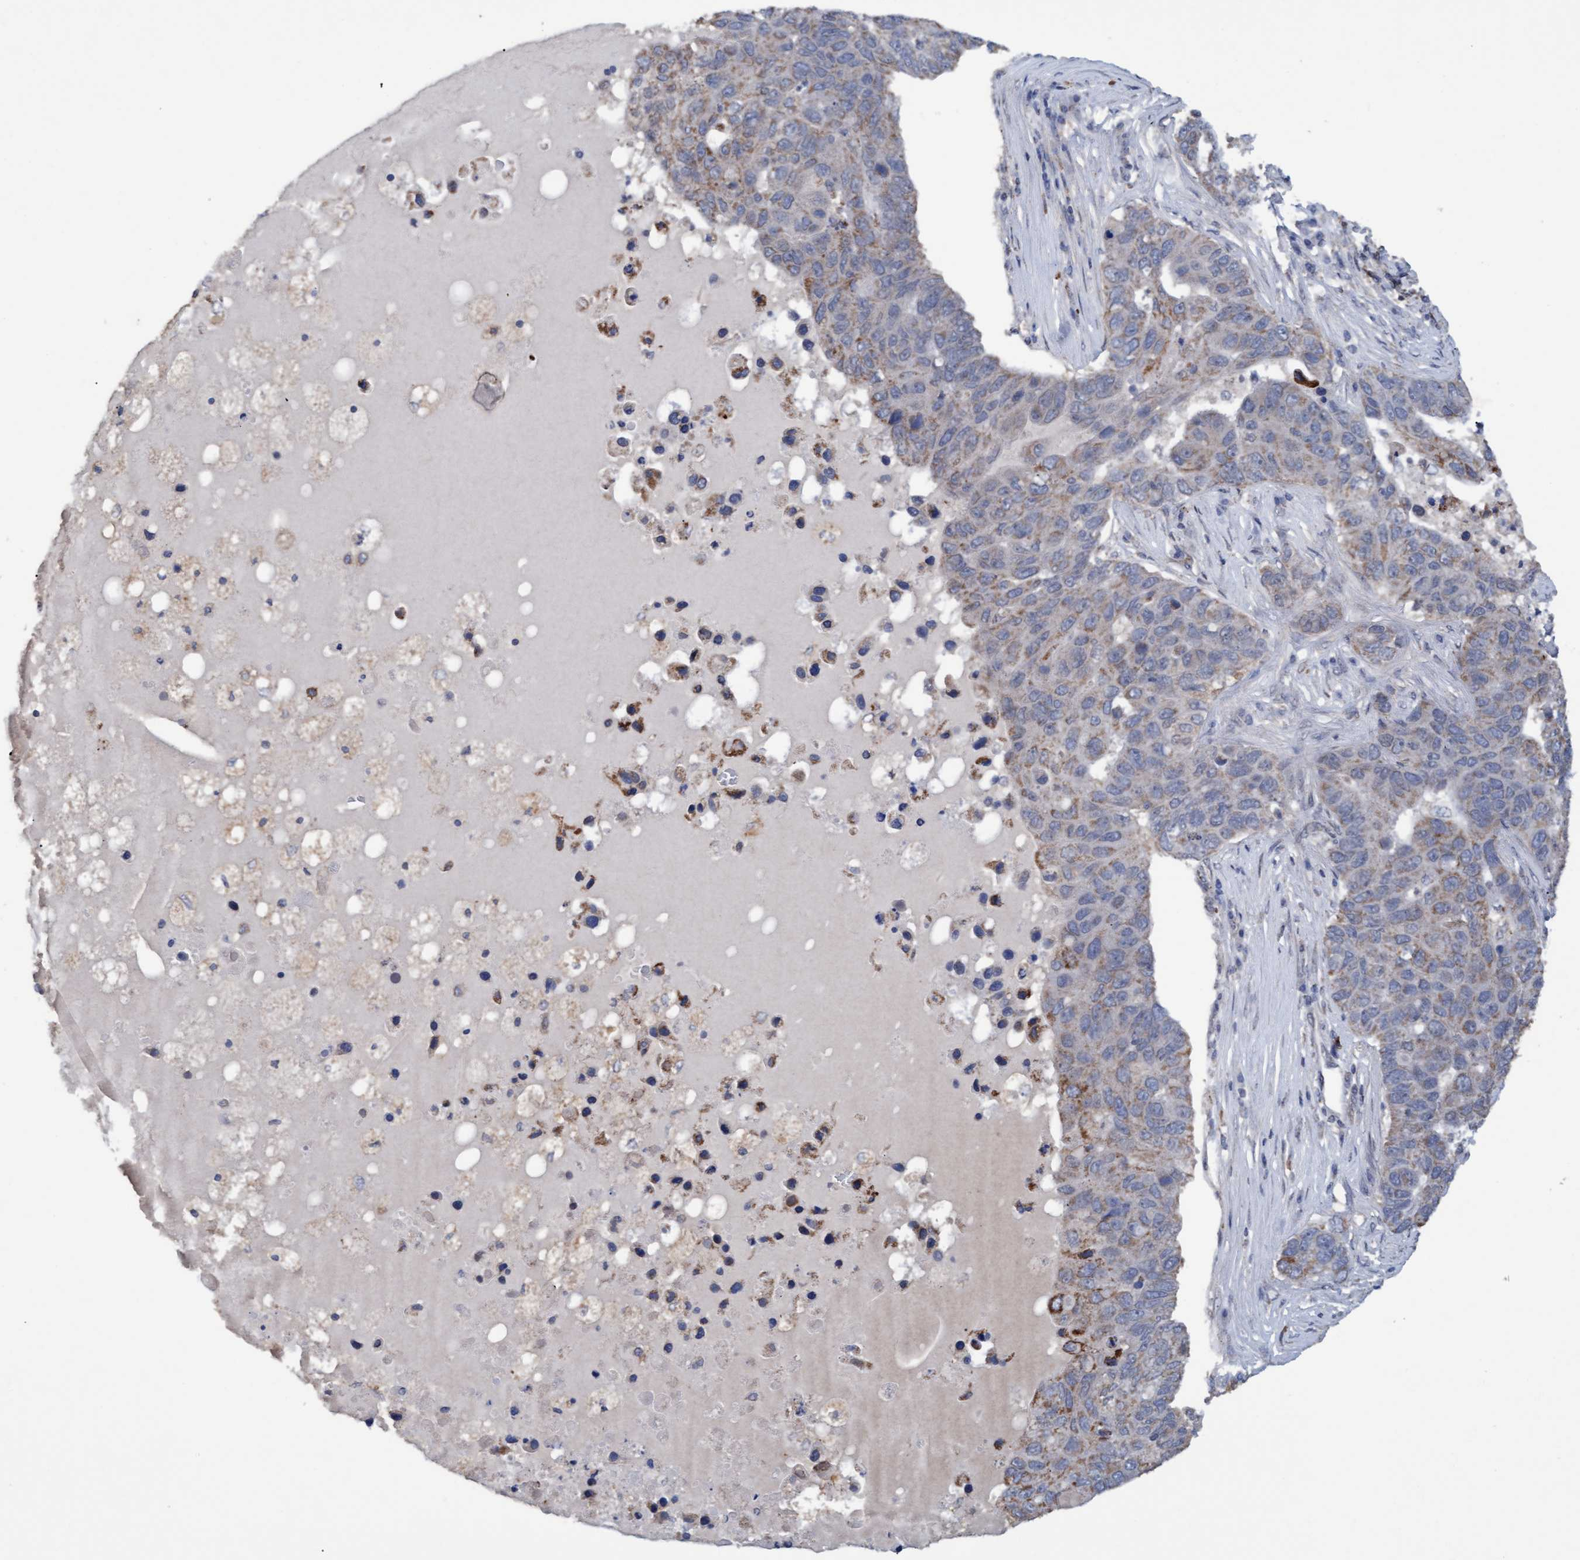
{"staining": {"intensity": "weak", "quantity": "25%-75%", "location": "cytoplasmic/membranous"}, "tissue": "pancreatic cancer", "cell_type": "Tumor cells", "image_type": "cancer", "snomed": [{"axis": "morphology", "description": "Adenocarcinoma, NOS"}, {"axis": "topography", "description": "Pancreas"}], "caption": "Tumor cells show low levels of weak cytoplasmic/membranous expression in about 25%-75% of cells in human adenocarcinoma (pancreatic). The staining was performed using DAB (3,3'-diaminobenzidine) to visualize the protein expression in brown, while the nuclei were stained in blue with hematoxylin (Magnification: 20x).", "gene": "MGLL", "patient": {"sex": "female", "age": 61}}